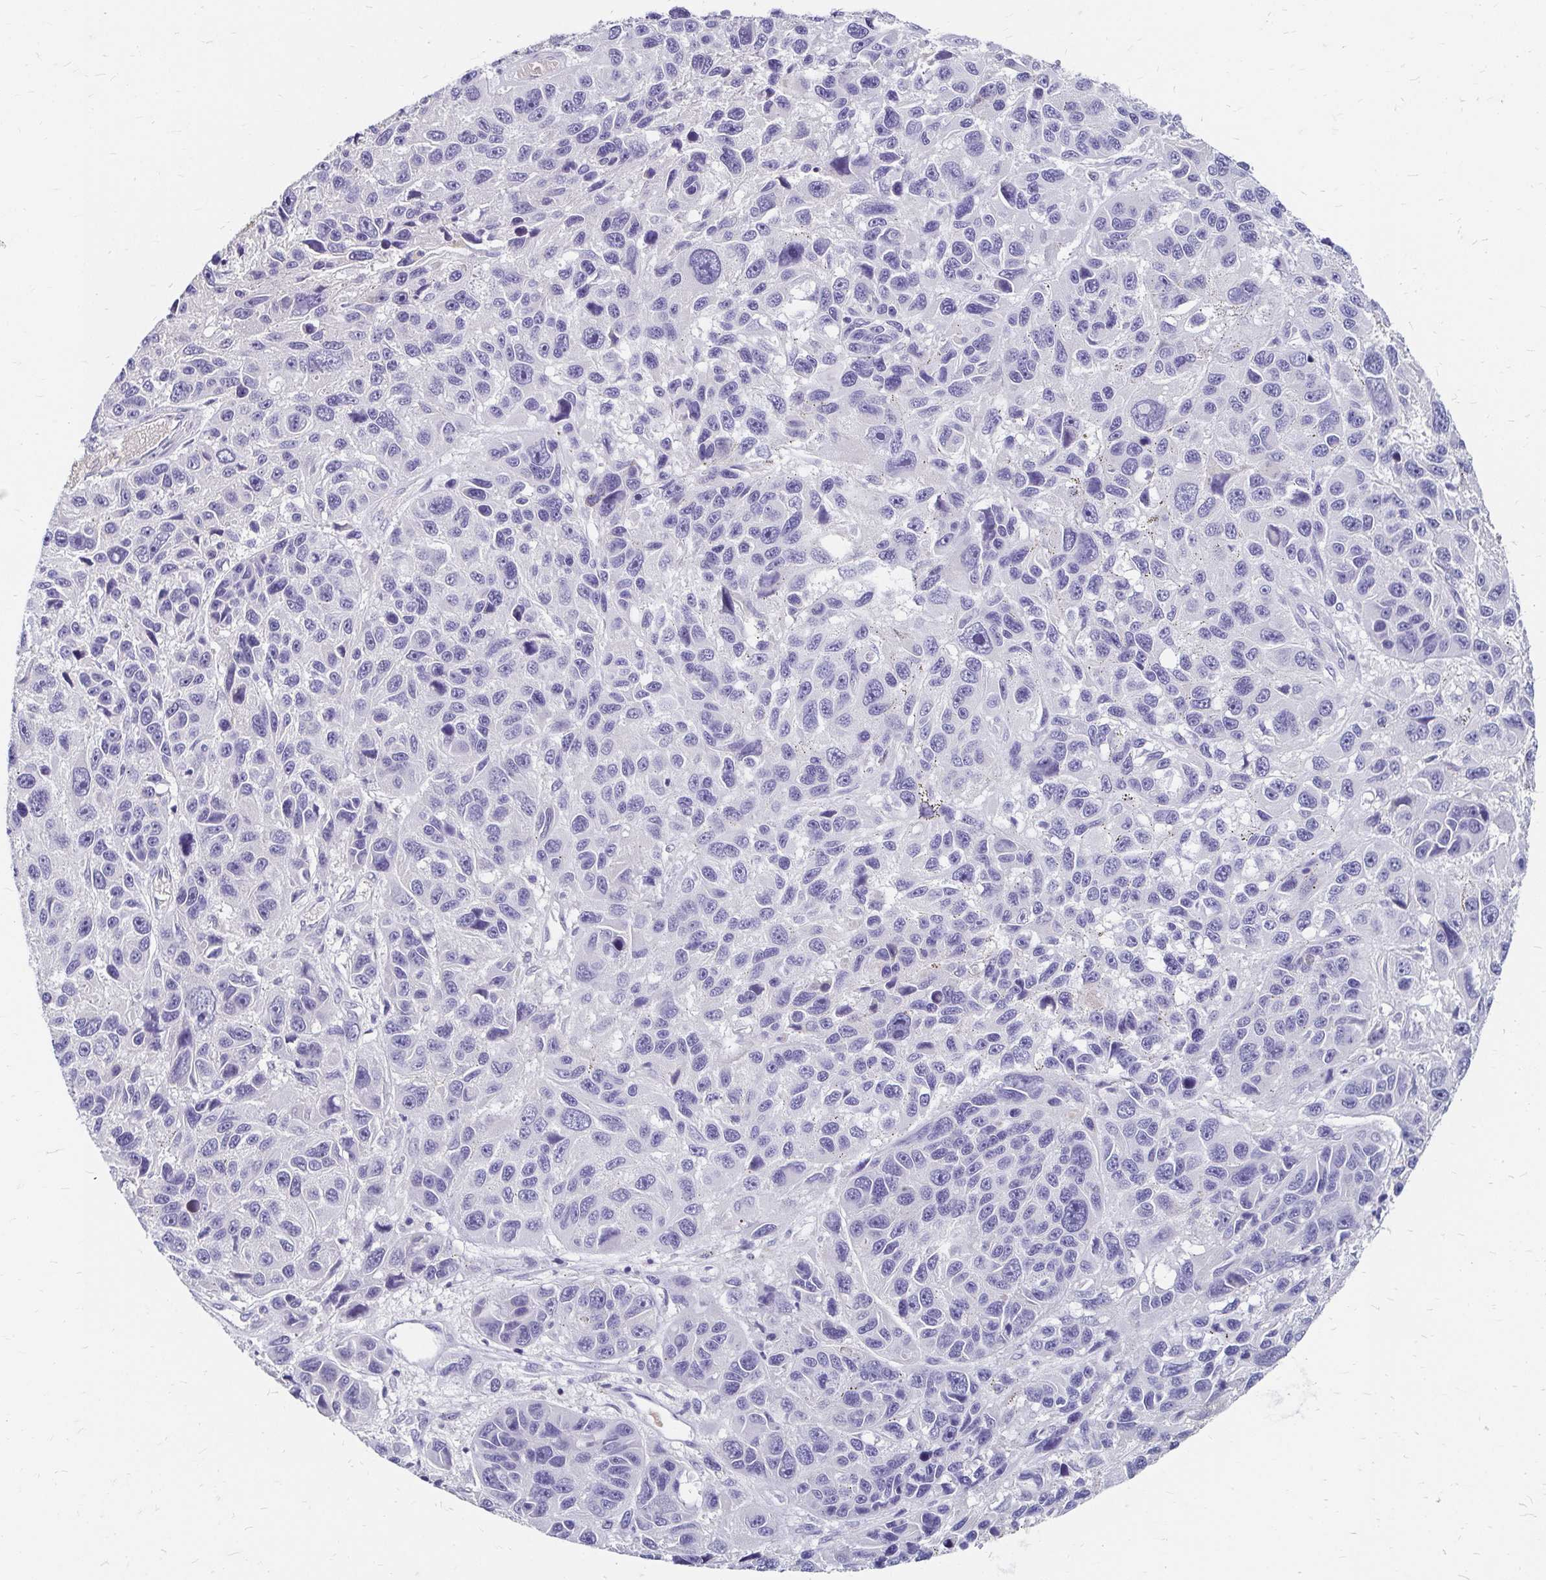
{"staining": {"intensity": "negative", "quantity": "none", "location": "none"}, "tissue": "melanoma", "cell_type": "Tumor cells", "image_type": "cancer", "snomed": [{"axis": "morphology", "description": "Malignant melanoma, NOS"}, {"axis": "topography", "description": "Skin"}], "caption": "Immunohistochemistry micrograph of human malignant melanoma stained for a protein (brown), which displays no staining in tumor cells.", "gene": "SCG3", "patient": {"sex": "male", "age": 53}}